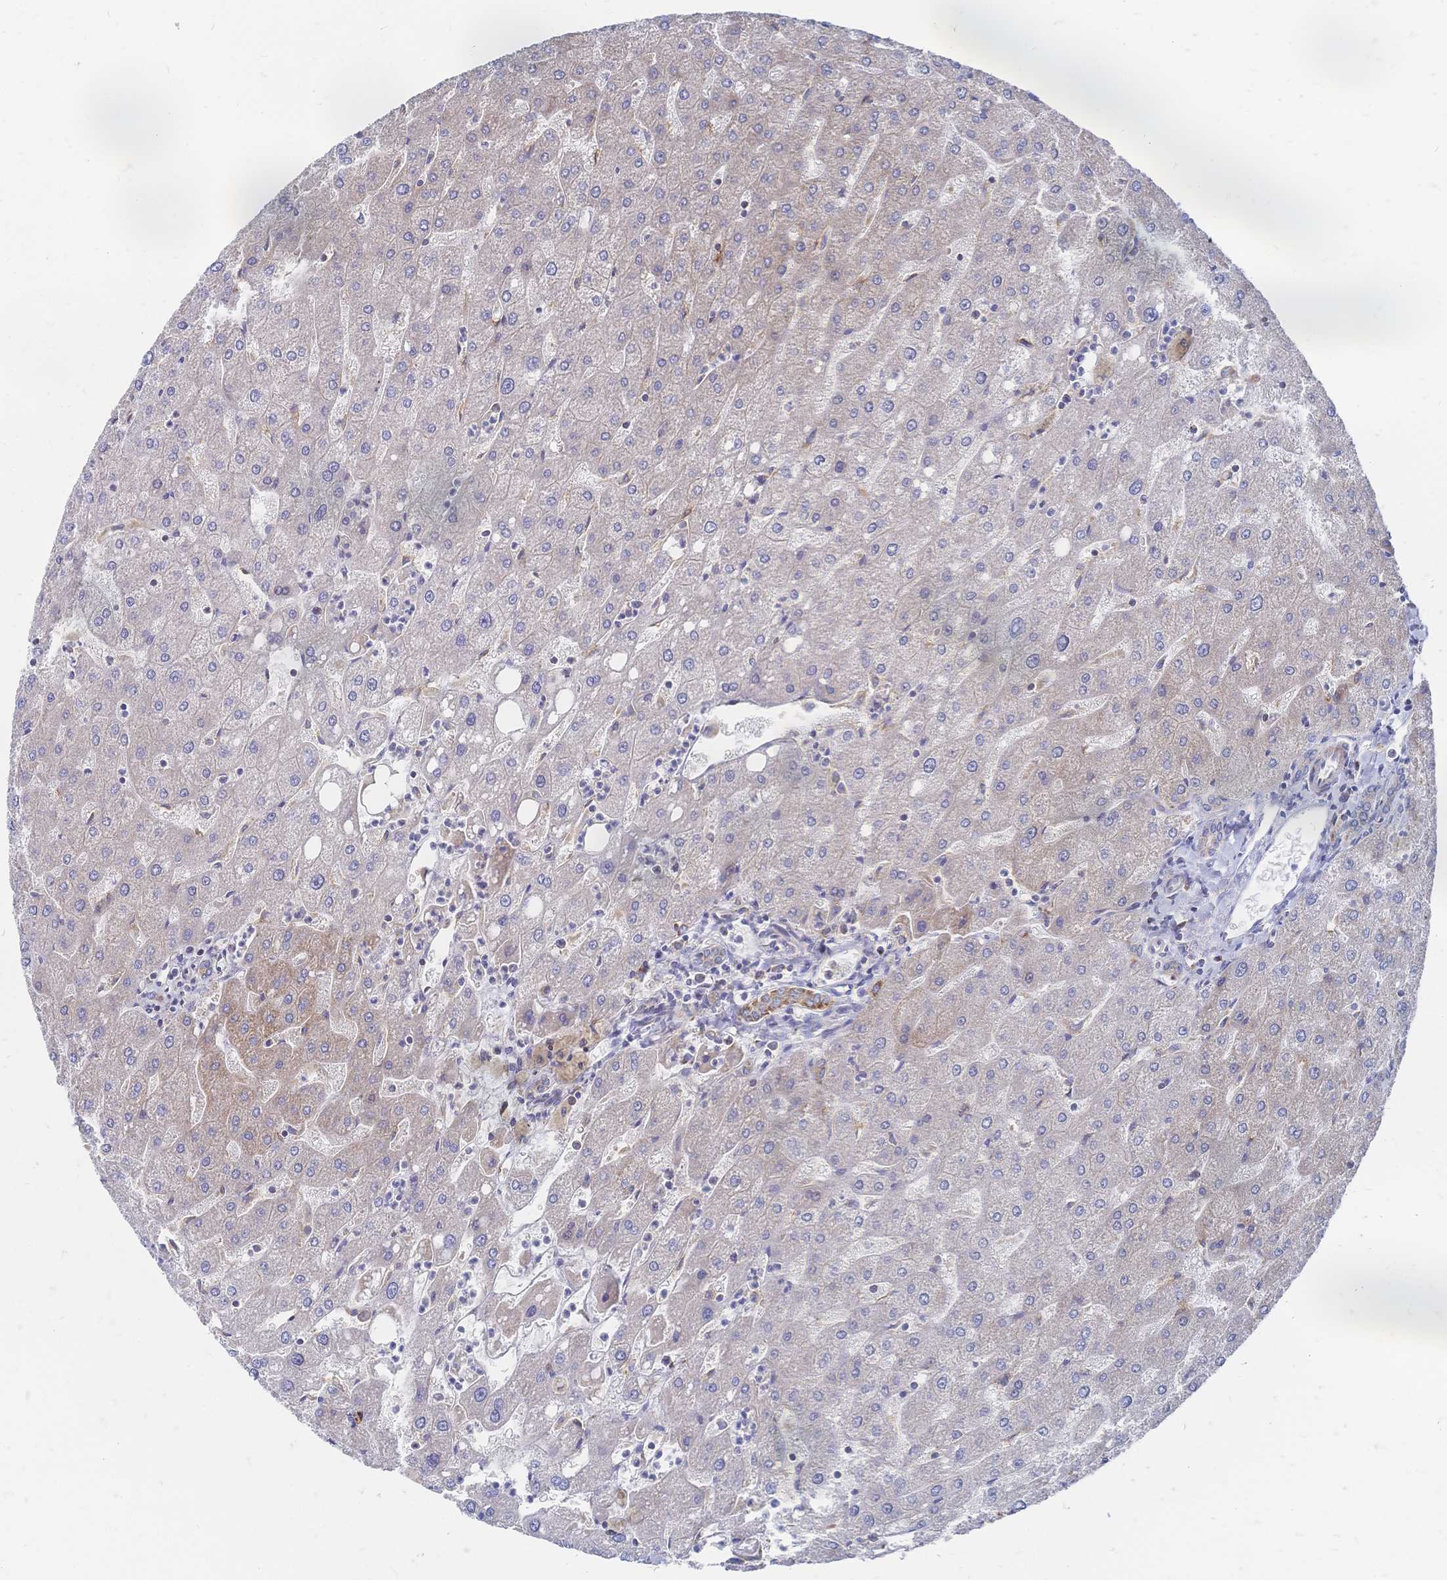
{"staining": {"intensity": "moderate", "quantity": "<25%", "location": "cytoplasmic/membranous"}, "tissue": "liver", "cell_type": "Cholangiocytes", "image_type": "normal", "snomed": [{"axis": "morphology", "description": "Normal tissue, NOS"}, {"axis": "topography", "description": "Liver"}], "caption": "A brown stain highlights moderate cytoplasmic/membranous expression of a protein in cholangiocytes of normal human liver.", "gene": "SORBS1", "patient": {"sex": "male", "age": 67}}